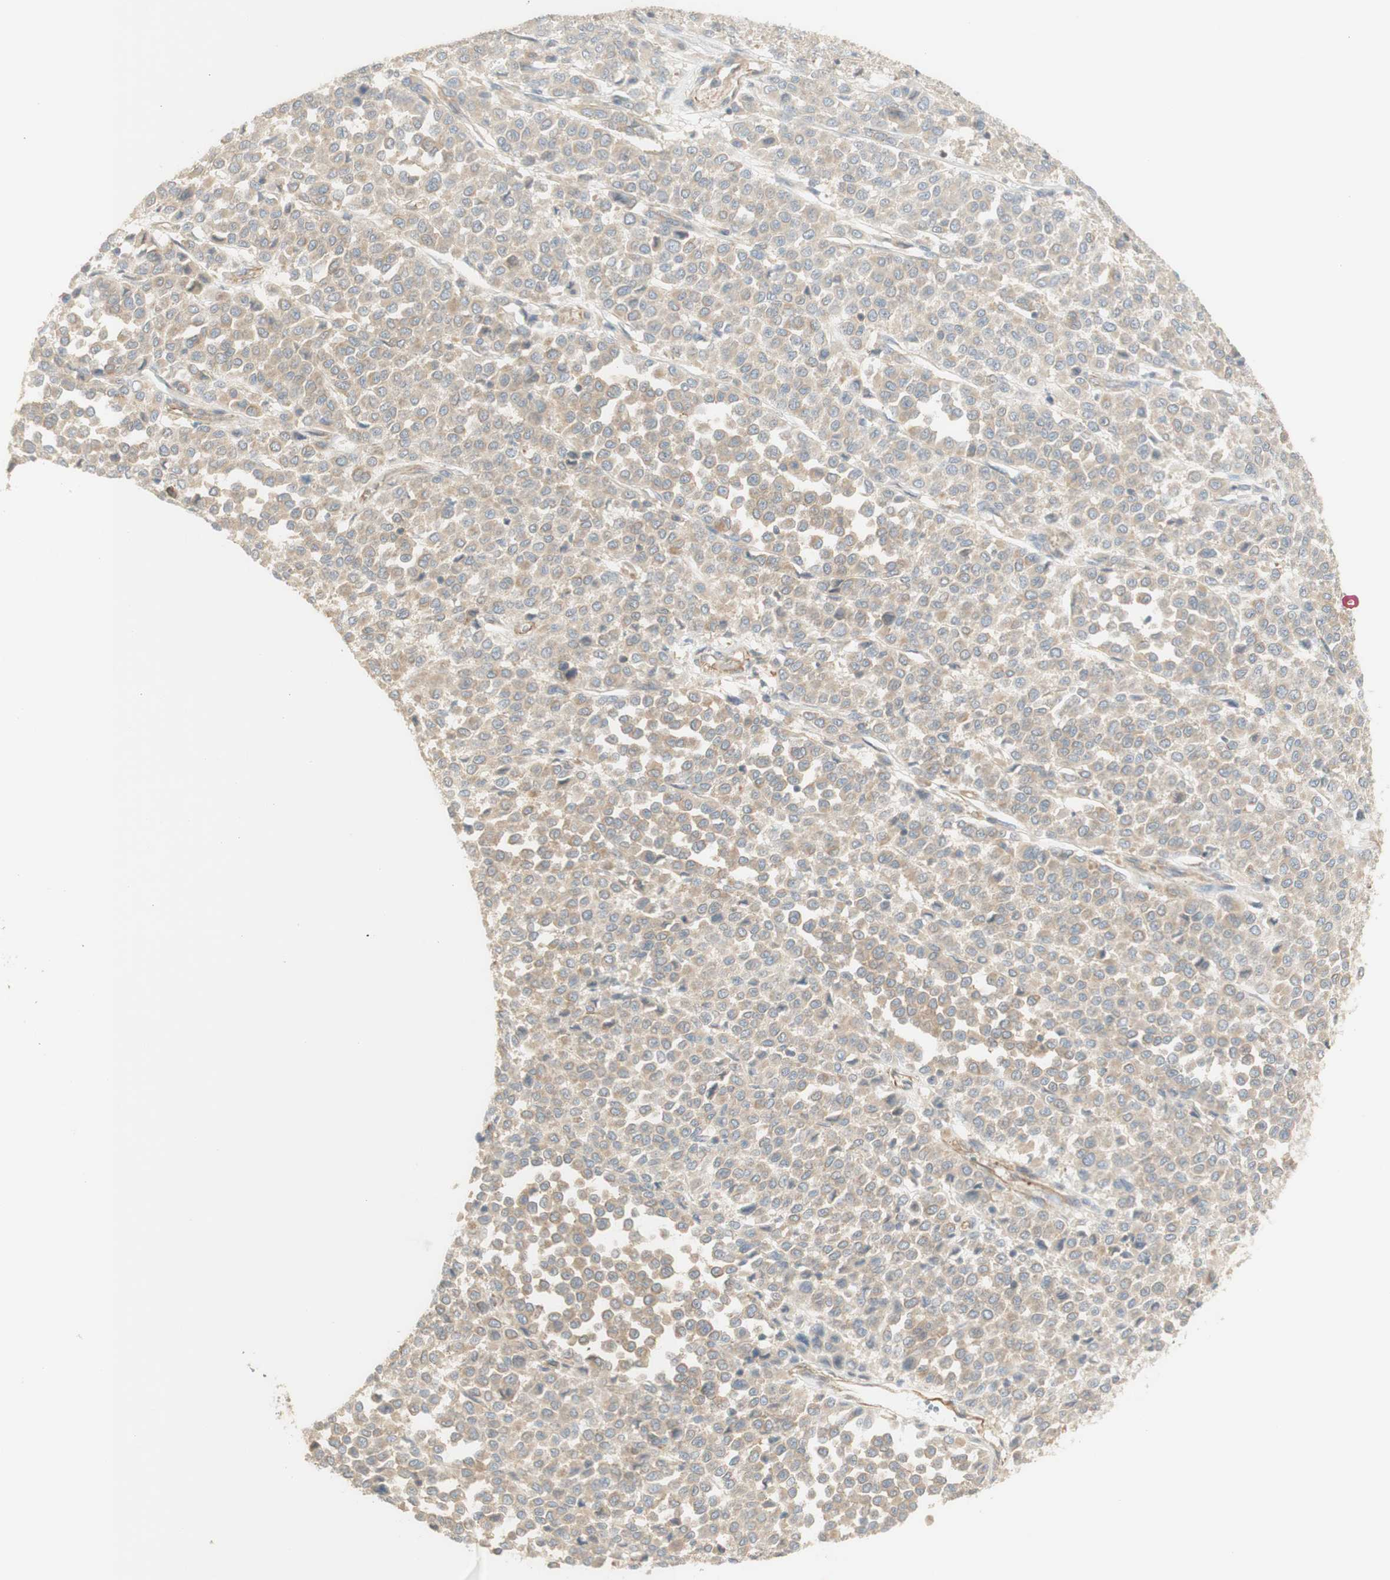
{"staining": {"intensity": "moderate", "quantity": ">75%", "location": "cytoplasmic/membranous"}, "tissue": "melanoma", "cell_type": "Tumor cells", "image_type": "cancer", "snomed": [{"axis": "morphology", "description": "Malignant melanoma, Metastatic site"}, {"axis": "topography", "description": "Pancreas"}], "caption": "A high-resolution micrograph shows IHC staining of melanoma, which demonstrates moderate cytoplasmic/membranous staining in about >75% of tumor cells.", "gene": "IKBKG", "patient": {"sex": "female", "age": 30}}